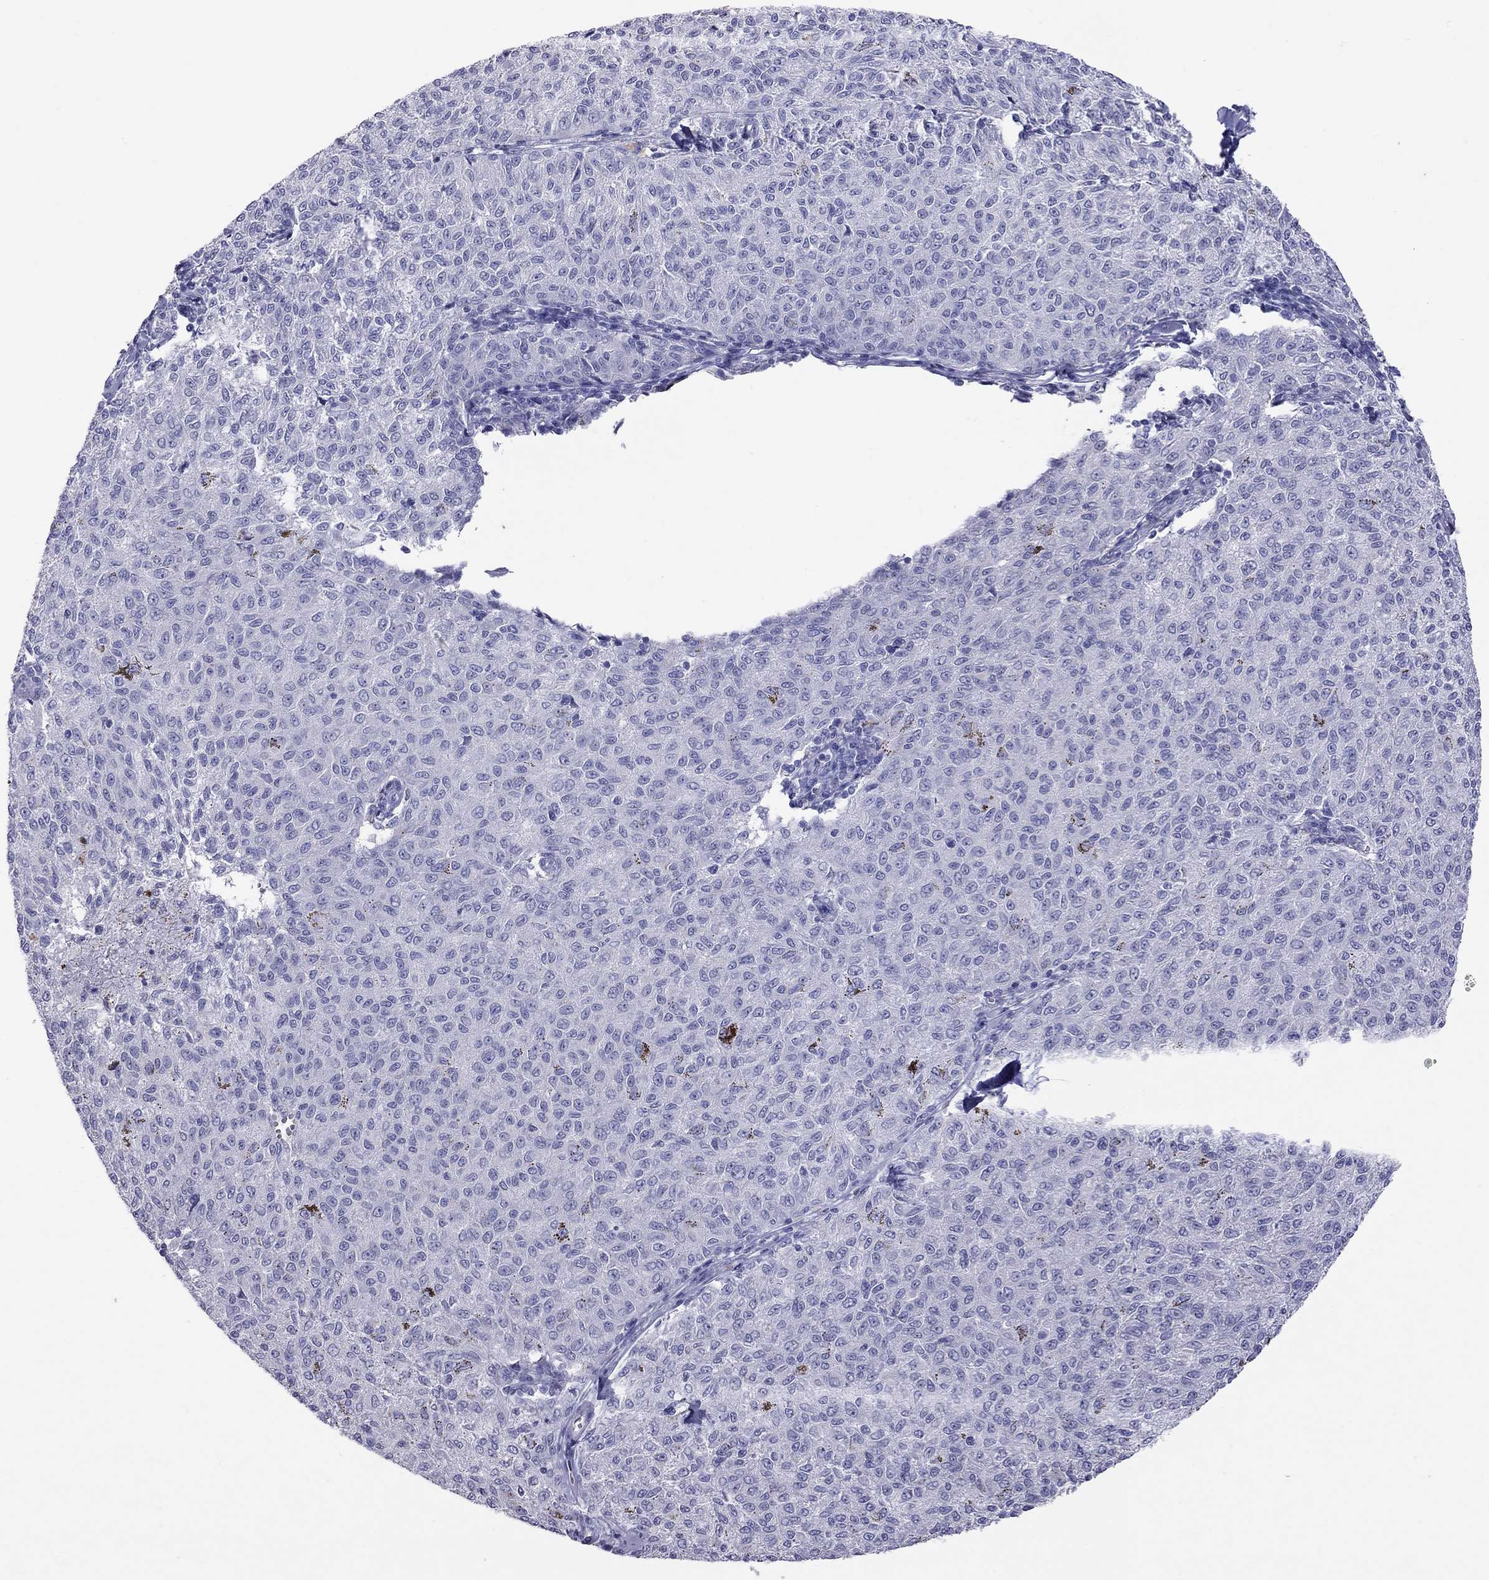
{"staining": {"intensity": "negative", "quantity": "none", "location": "none"}, "tissue": "melanoma", "cell_type": "Tumor cells", "image_type": "cancer", "snomed": [{"axis": "morphology", "description": "Malignant melanoma, NOS"}, {"axis": "topography", "description": "Skin"}], "caption": "Tumor cells are negative for brown protein staining in malignant melanoma.", "gene": "MUC16", "patient": {"sex": "female", "age": 72}}